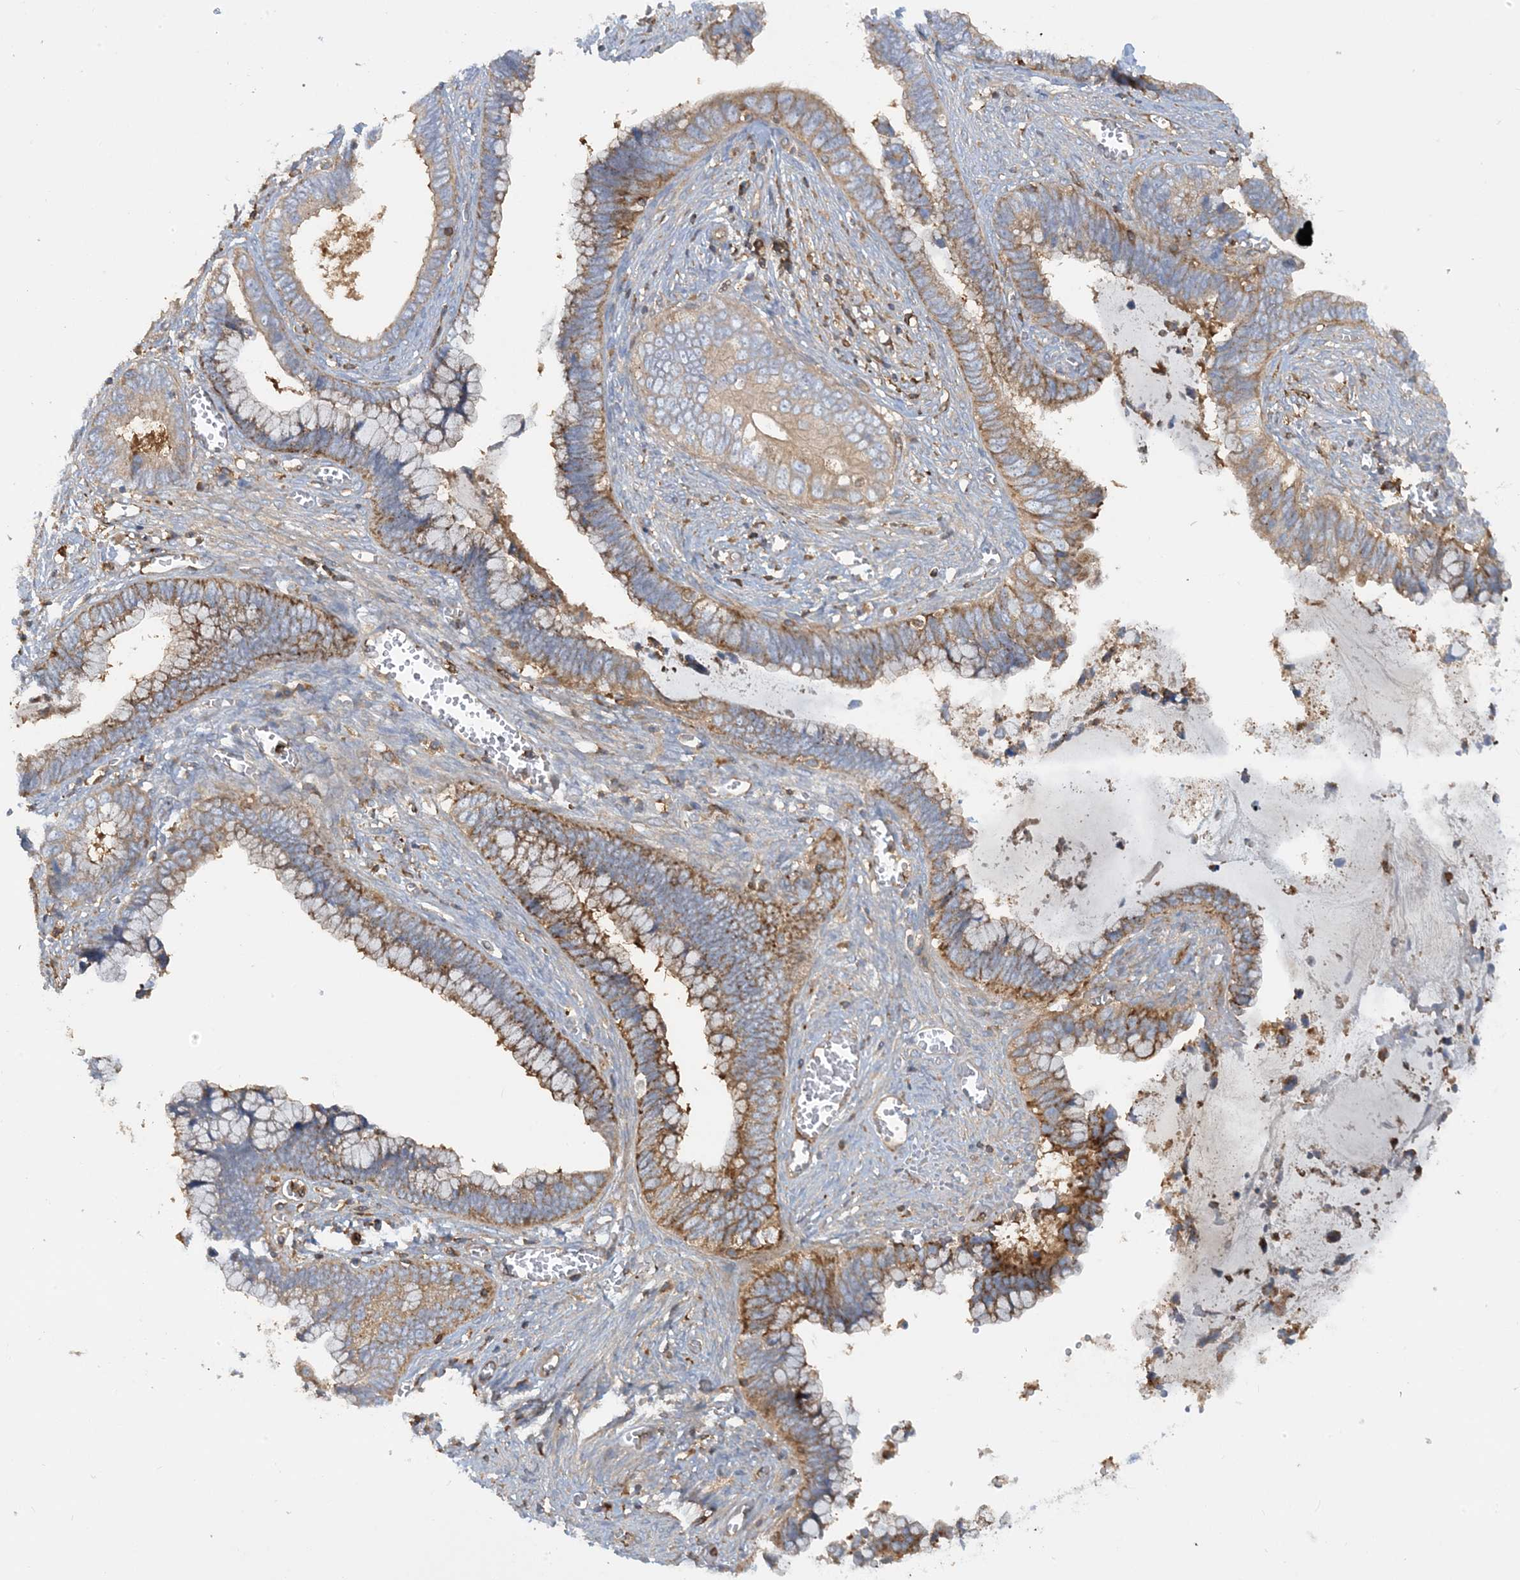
{"staining": {"intensity": "moderate", "quantity": ">75%", "location": "cytoplasmic/membranous"}, "tissue": "cervical cancer", "cell_type": "Tumor cells", "image_type": "cancer", "snomed": [{"axis": "morphology", "description": "Adenocarcinoma, NOS"}, {"axis": "topography", "description": "Cervix"}], "caption": "Protein expression by IHC demonstrates moderate cytoplasmic/membranous staining in approximately >75% of tumor cells in cervical adenocarcinoma.", "gene": "SFMBT2", "patient": {"sex": "female", "age": 44}}